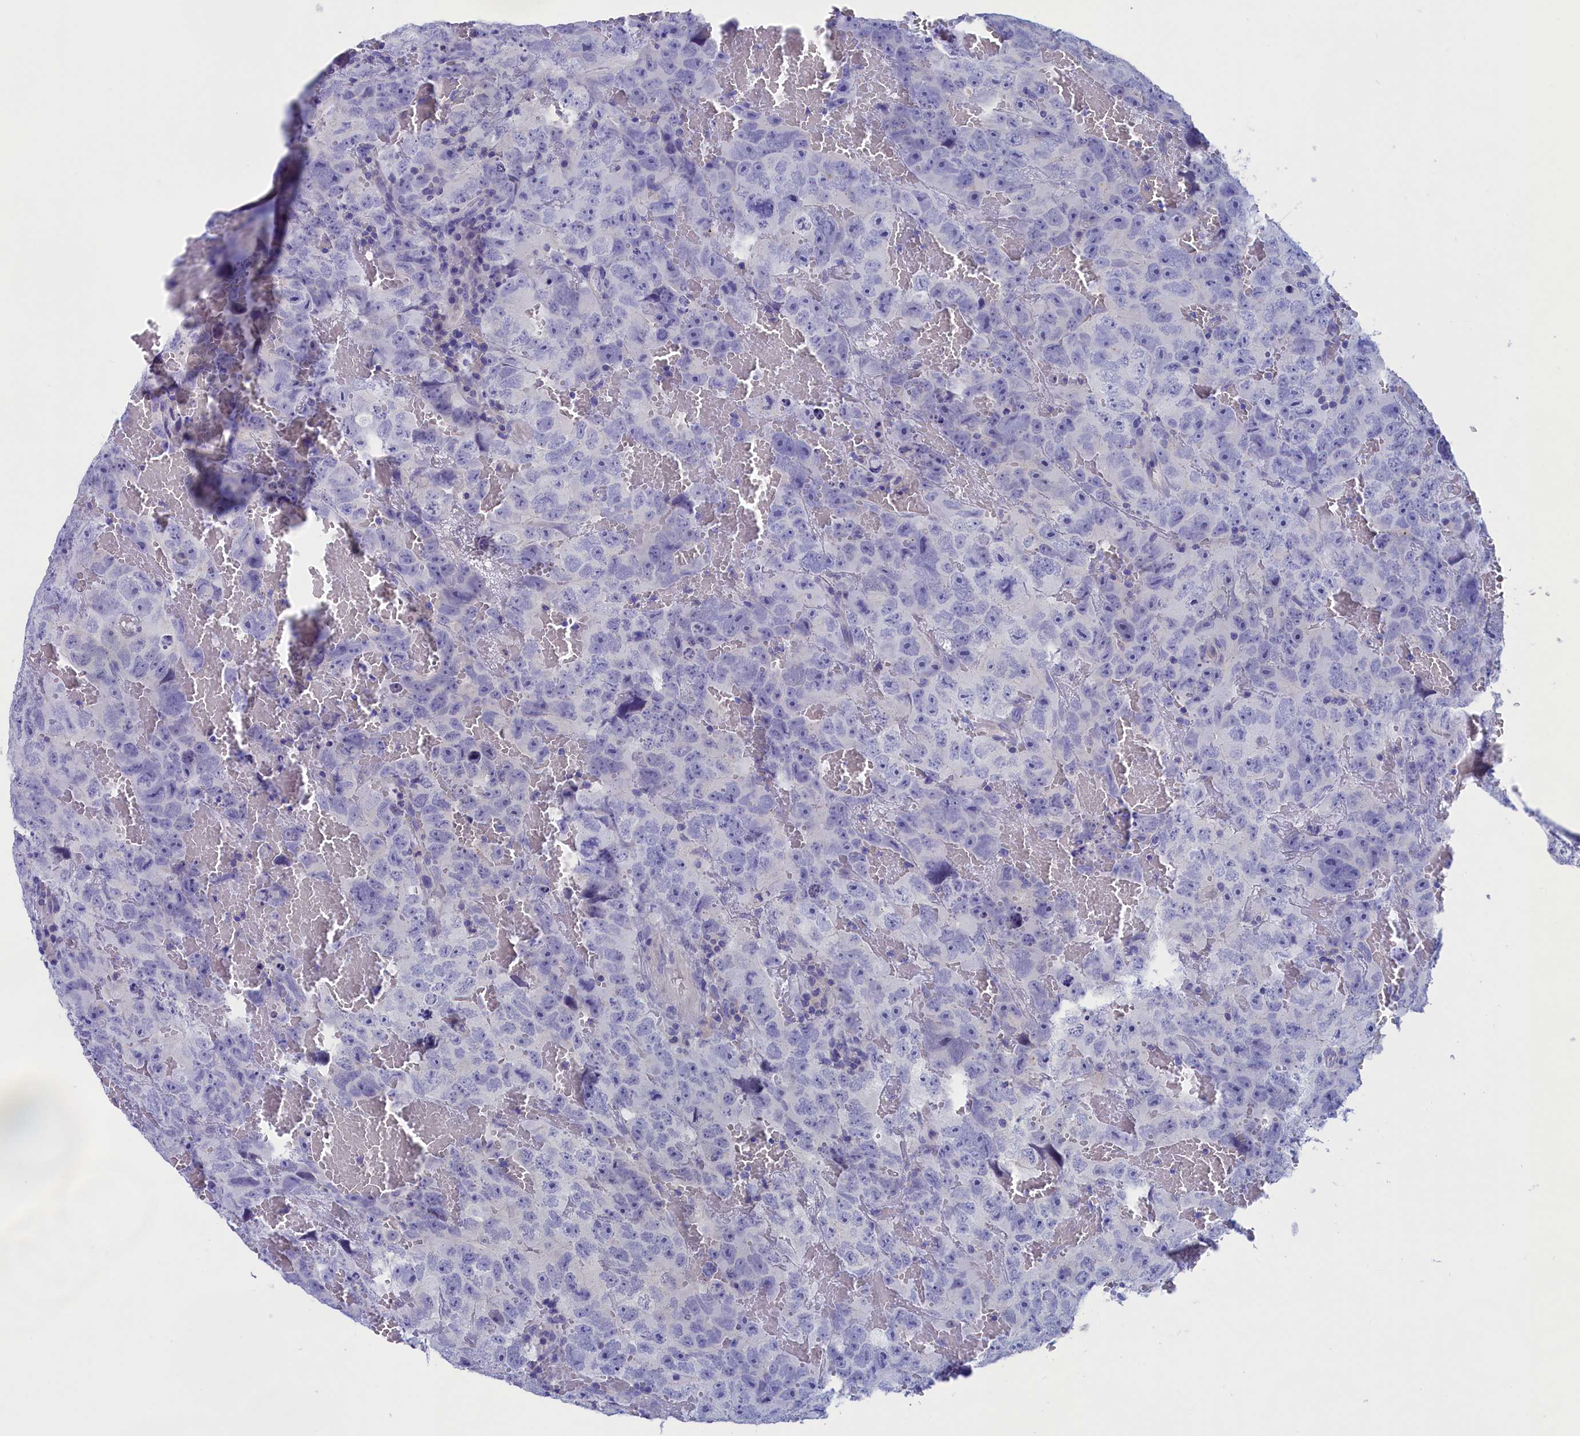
{"staining": {"intensity": "negative", "quantity": "none", "location": "none"}, "tissue": "testis cancer", "cell_type": "Tumor cells", "image_type": "cancer", "snomed": [{"axis": "morphology", "description": "Carcinoma, Embryonal, NOS"}, {"axis": "topography", "description": "Testis"}], "caption": "Tumor cells show no significant protein staining in testis cancer (embryonal carcinoma). (DAB (3,3'-diaminobenzidine) IHC visualized using brightfield microscopy, high magnification).", "gene": "VPS35L", "patient": {"sex": "male", "age": 45}}